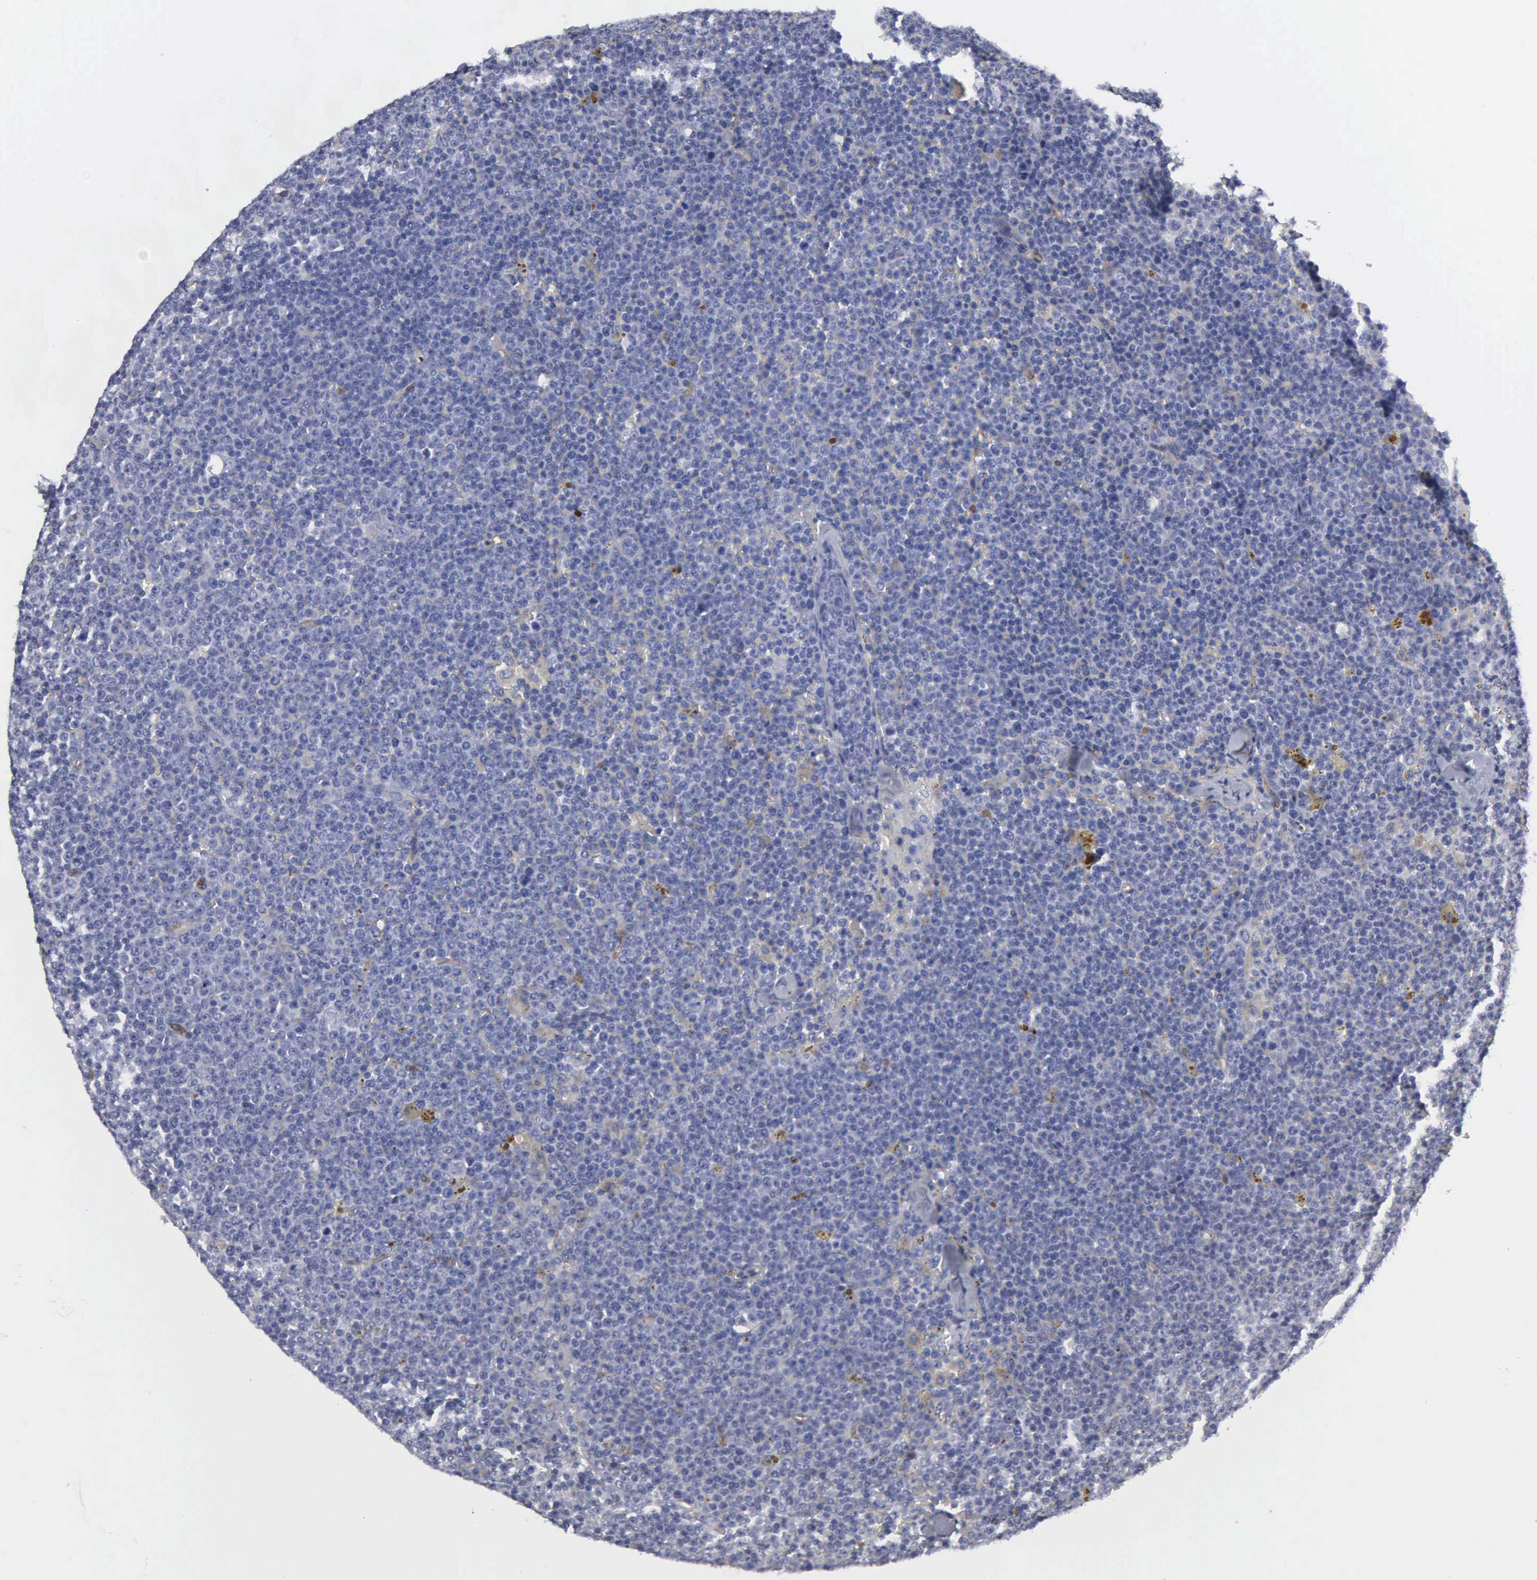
{"staining": {"intensity": "weak", "quantity": "<25%", "location": "cytoplasmic/membranous"}, "tissue": "lymphoma", "cell_type": "Tumor cells", "image_type": "cancer", "snomed": [{"axis": "morphology", "description": "Malignant lymphoma, non-Hodgkin's type, Low grade"}, {"axis": "topography", "description": "Lymph node"}], "caption": "Immunohistochemistry (IHC) of human malignant lymphoma, non-Hodgkin's type (low-grade) demonstrates no positivity in tumor cells.", "gene": "RDX", "patient": {"sex": "male", "age": 50}}